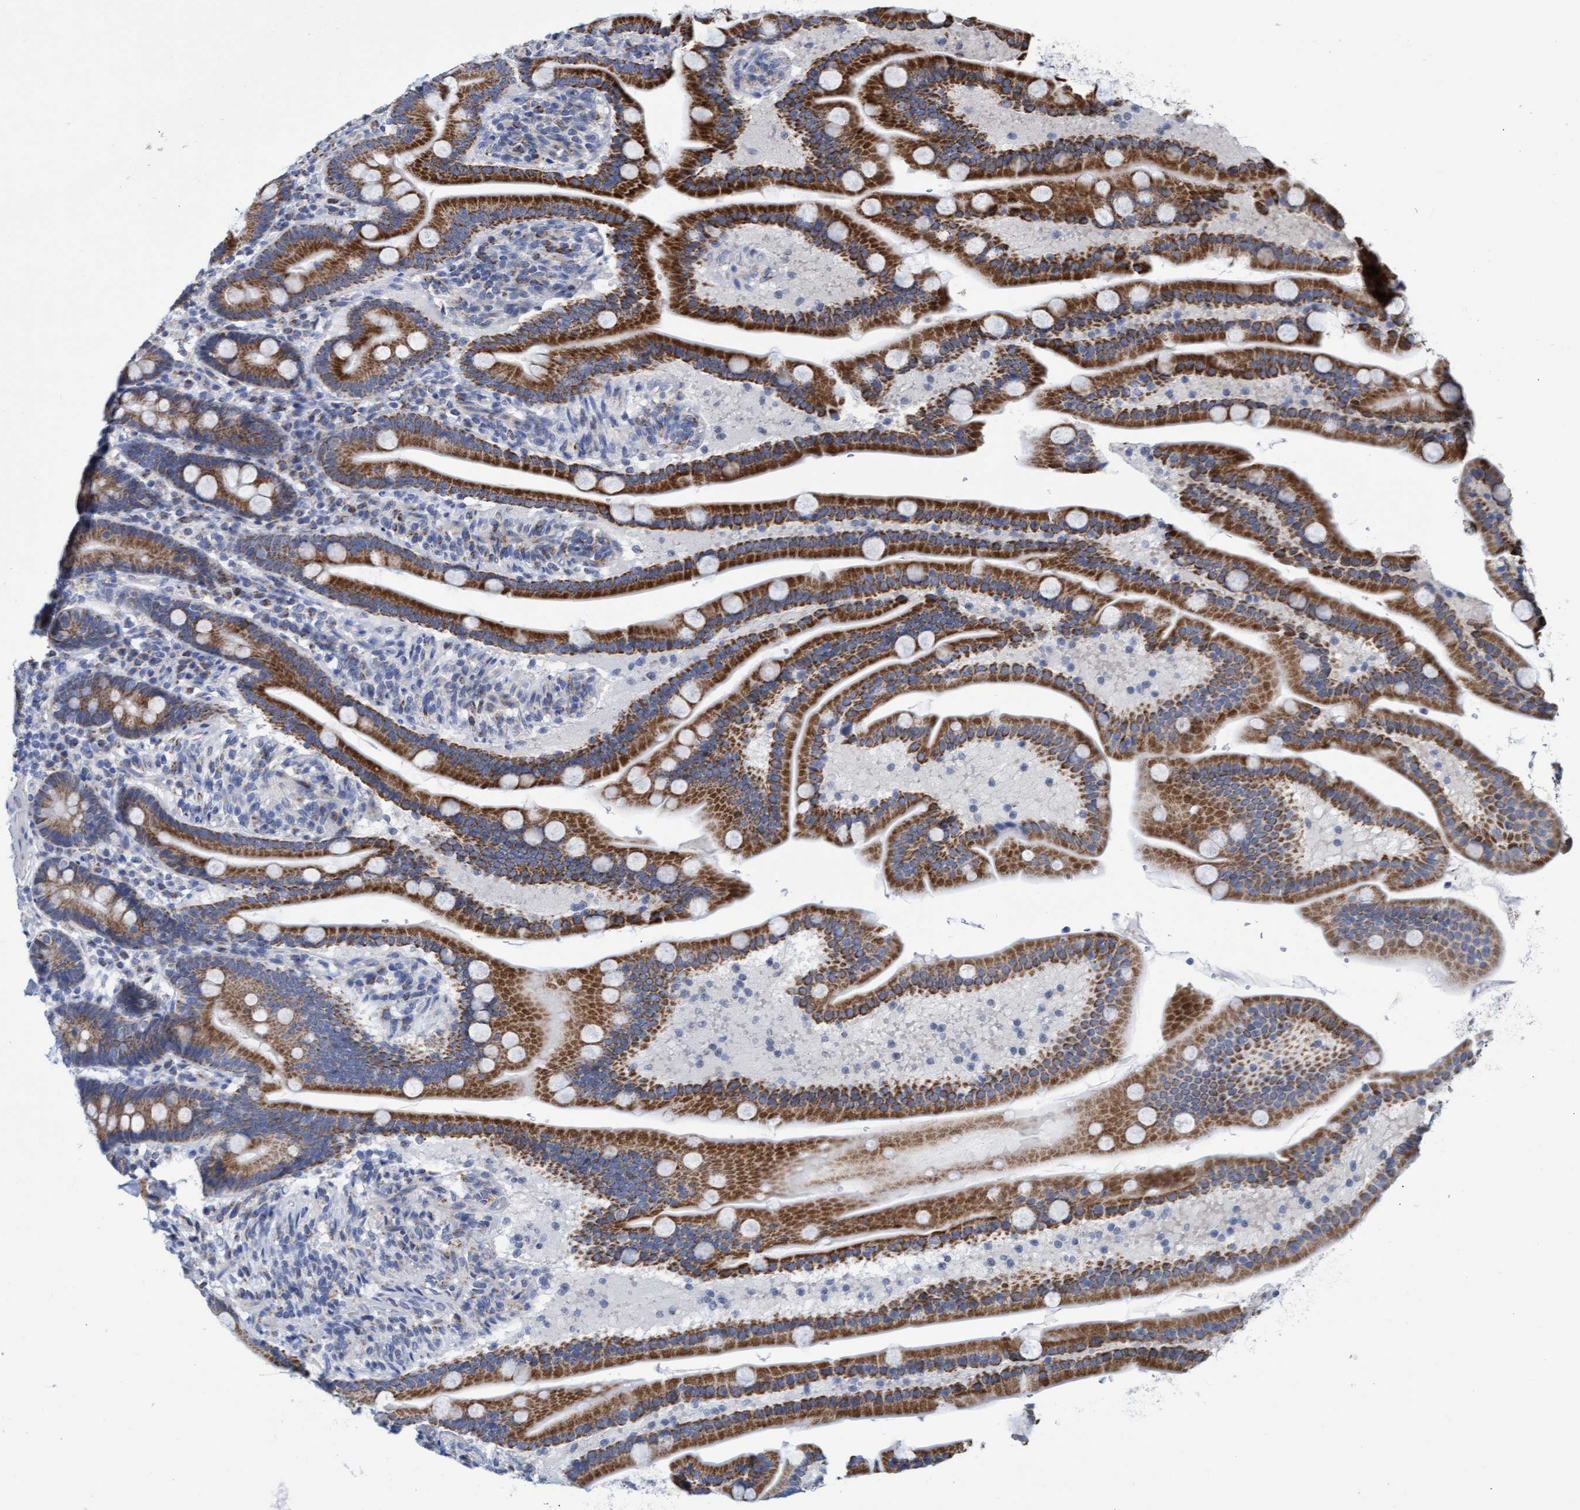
{"staining": {"intensity": "strong", "quantity": ">75%", "location": "cytoplasmic/membranous"}, "tissue": "duodenum", "cell_type": "Glandular cells", "image_type": "normal", "snomed": [{"axis": "morphology", "description": "Normal tissue, NOS"}, {"axis": "topography", "description": "Duodenum"}], "caption": "An immunohistochemistry micrograph of benign tissue is shown. Protein staining in brown labels strong cytoplasmic/membranous positivity in duodenum within glandular cells.", "gene": "ZNF750", "patient": {"sex": "male", "age": 54}}